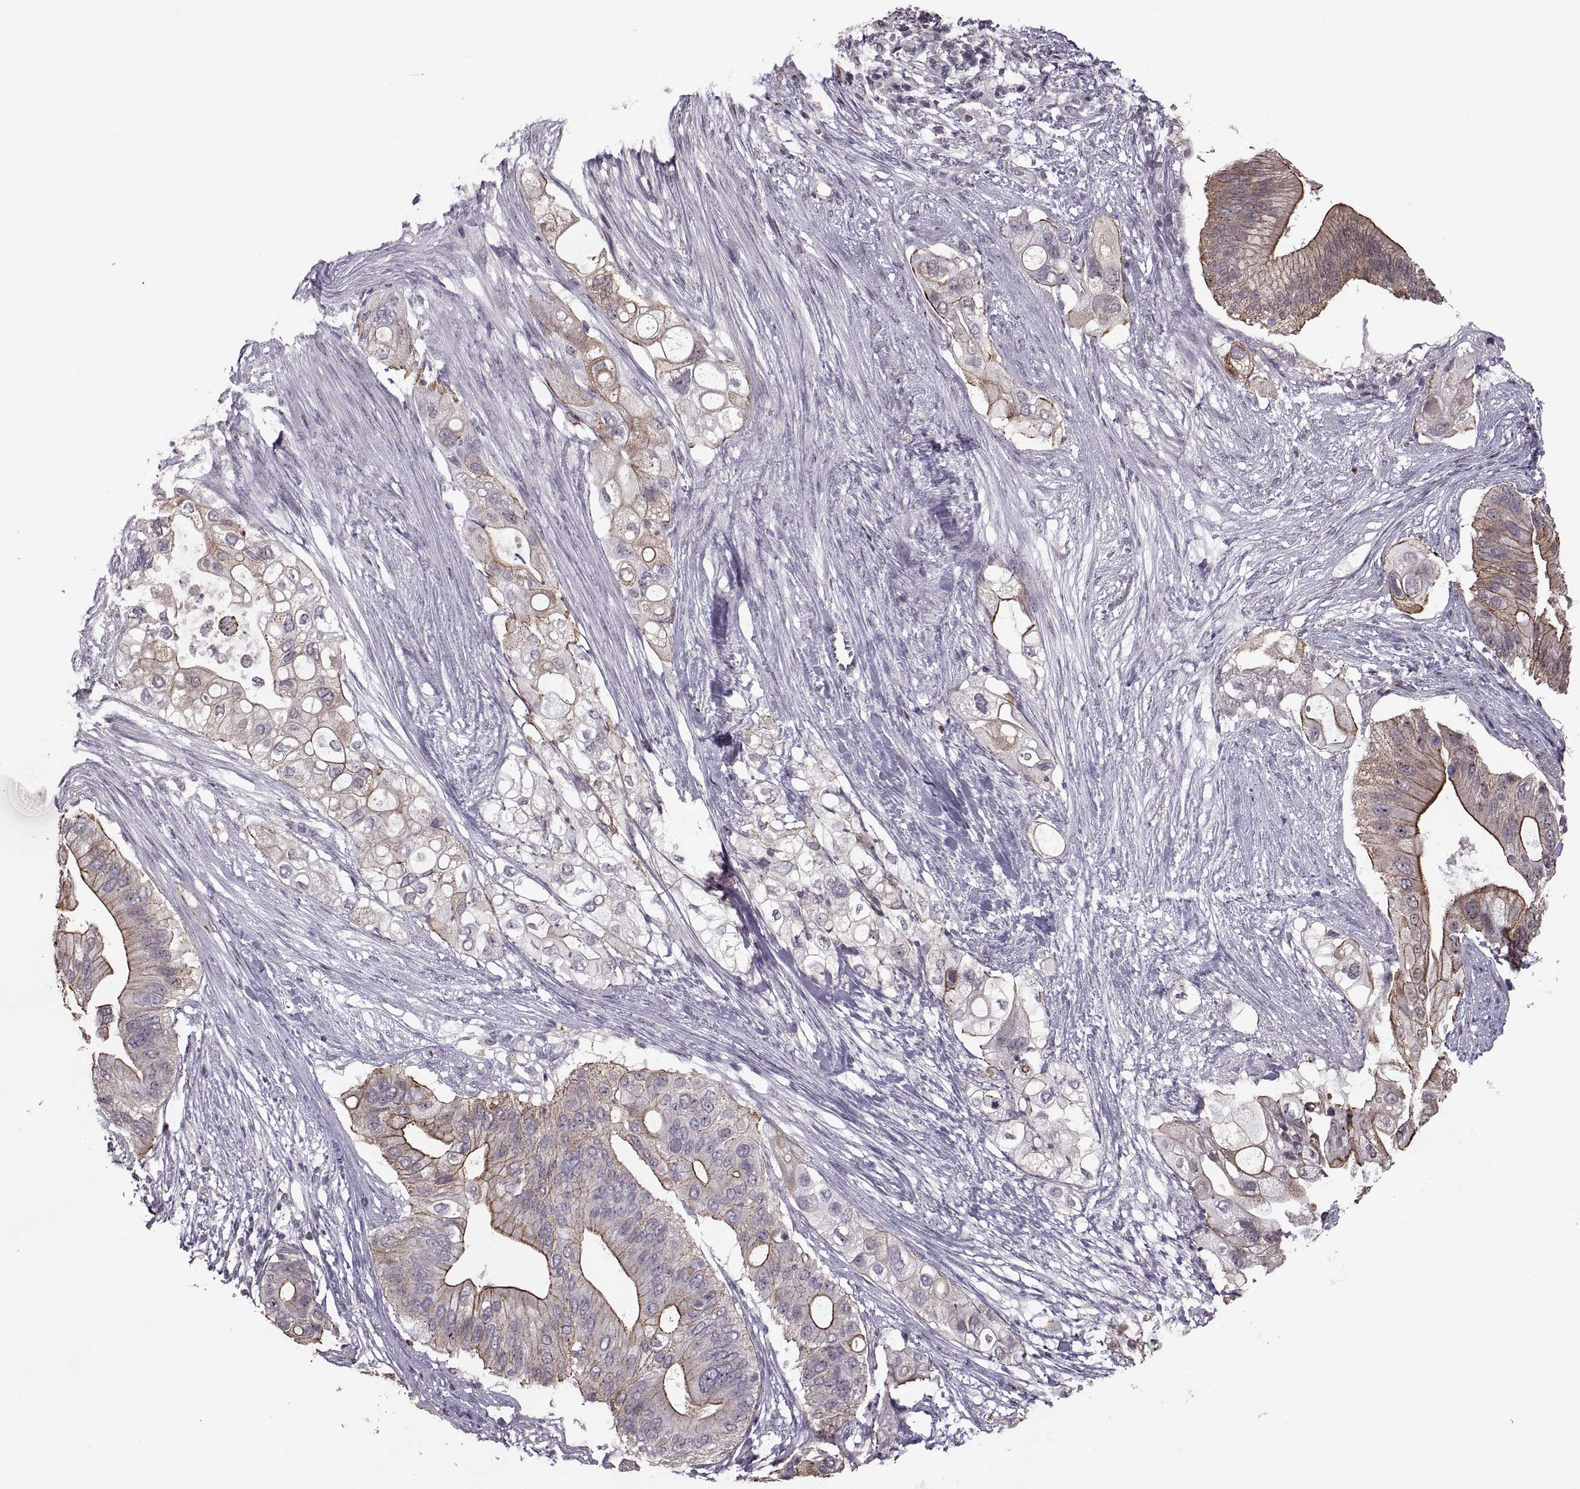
{"staining": {"intensity": "moderate", "quantity": "<25%", "location": "cytoplasmic/membranous"}, "tissue": "pancreatic cancer", "cell_type": "Tumor cells", "image_type": "cancer", "snomed": [{"axis": "morphology", "description": "Adenocarcinoma, NOS"}, {"axis": "topography", "description": "Pancreas"}], "caption": "Human pancreatic adenocarcinoma stained for a protein (brown) exhibits moderate cytoplasmic/membranous positive expression in approximately <25% of tumor cells.", "gene": "PALS1", "patient": {"sex": "female", "age": 72}}